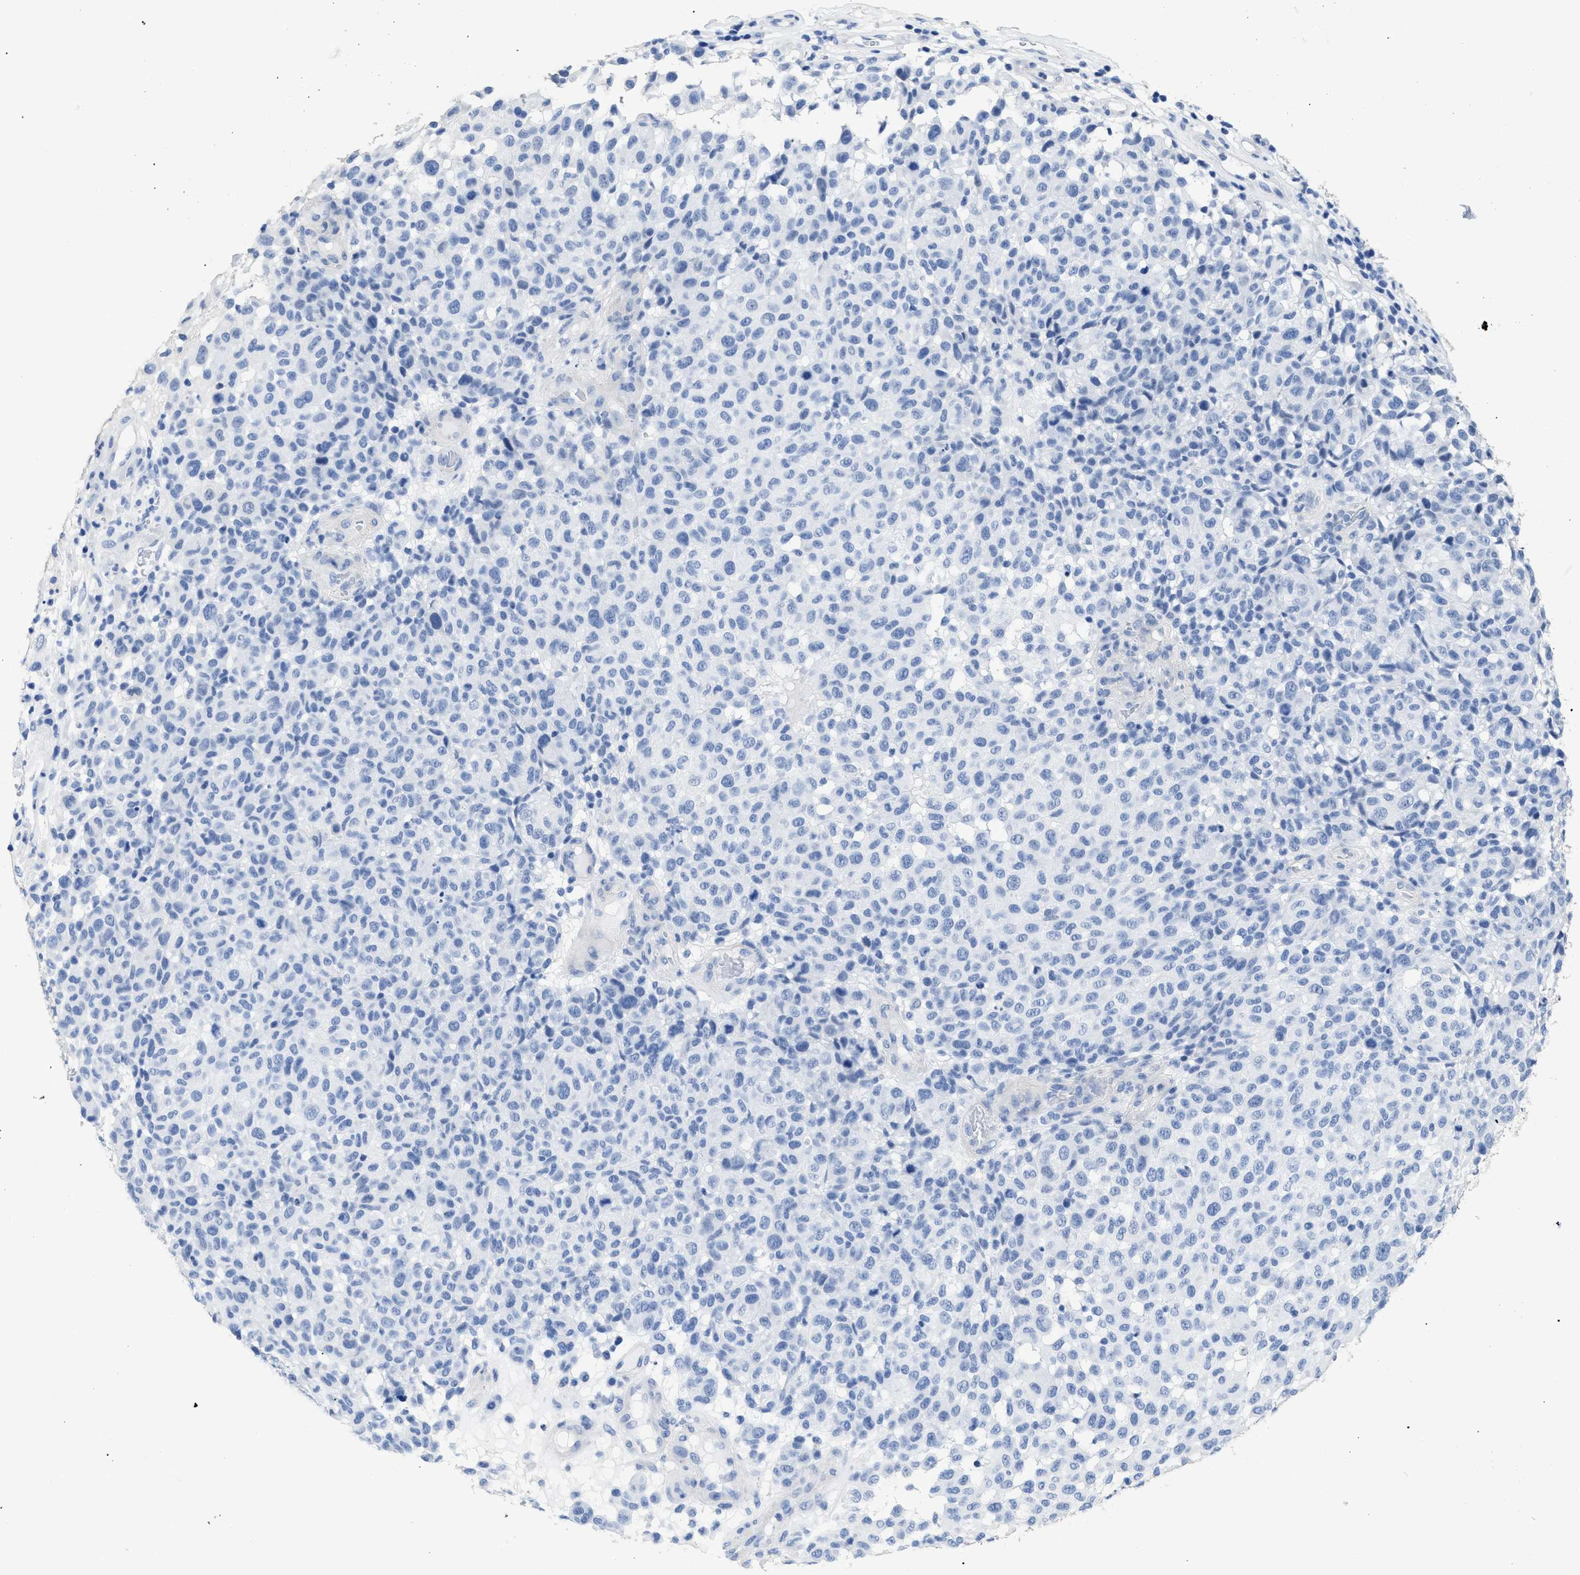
{"staining": {"intensity": "negative", "quantity": "none", "location": "none"}, "tissue": "melanoma", "cell_type": "Tumor cells", "image_type": "cancer", "snomed": [{"axis": "morphology", "description": "Malignant melanoma, NOS"}, {"axis": "topography", "description": "Skin"}], "caption": "The photomicrograph exhibits no significant expression in tumor cells of malignant melanoma.", "gene": "DLC1", "patient": {"sex": "male", "age": 59}}